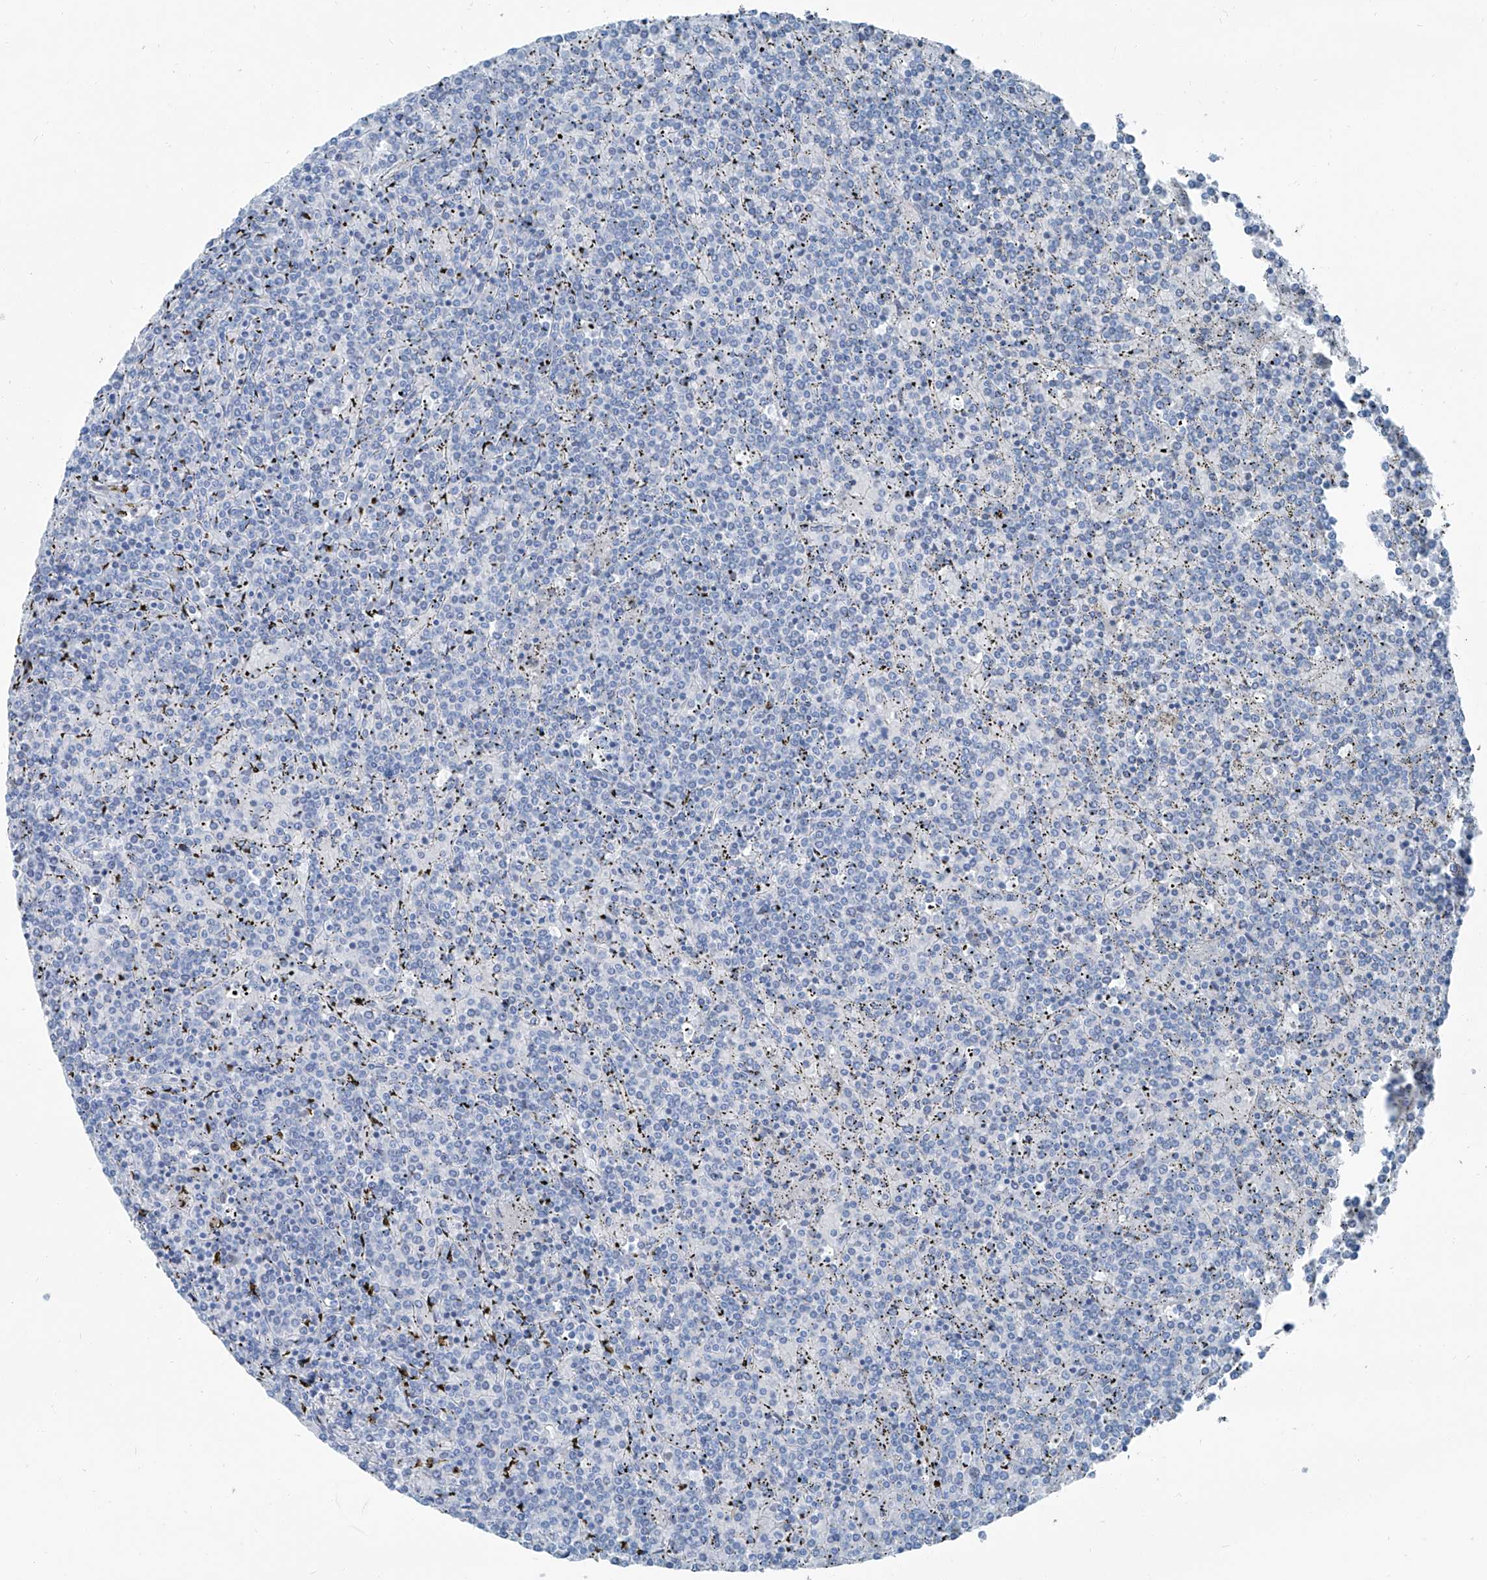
{"staining": {"intensity": "negative", "quantity": "none", "location": "none"}, "tissue": "lymphoma", "cell_type": "Tumor cells", "image_type": "cancer", "snomed": [{"axis": "morphology", "description": "Malignant lymphoma, non-Hodgkin's type, Low grade"}, {"axis": "topography", "description": "Spleen"}], "caption": "DAB (3,3'-diaminobenzidine) immunohistochemical staining of lymphoma displays no significant positivity in tumor cells. (DAB immunohistochemistry (IHC) visualized using brightfield microscopy, high magnification).", "gene": "RGN", "patient": {"sex": "female", "age": 19}}